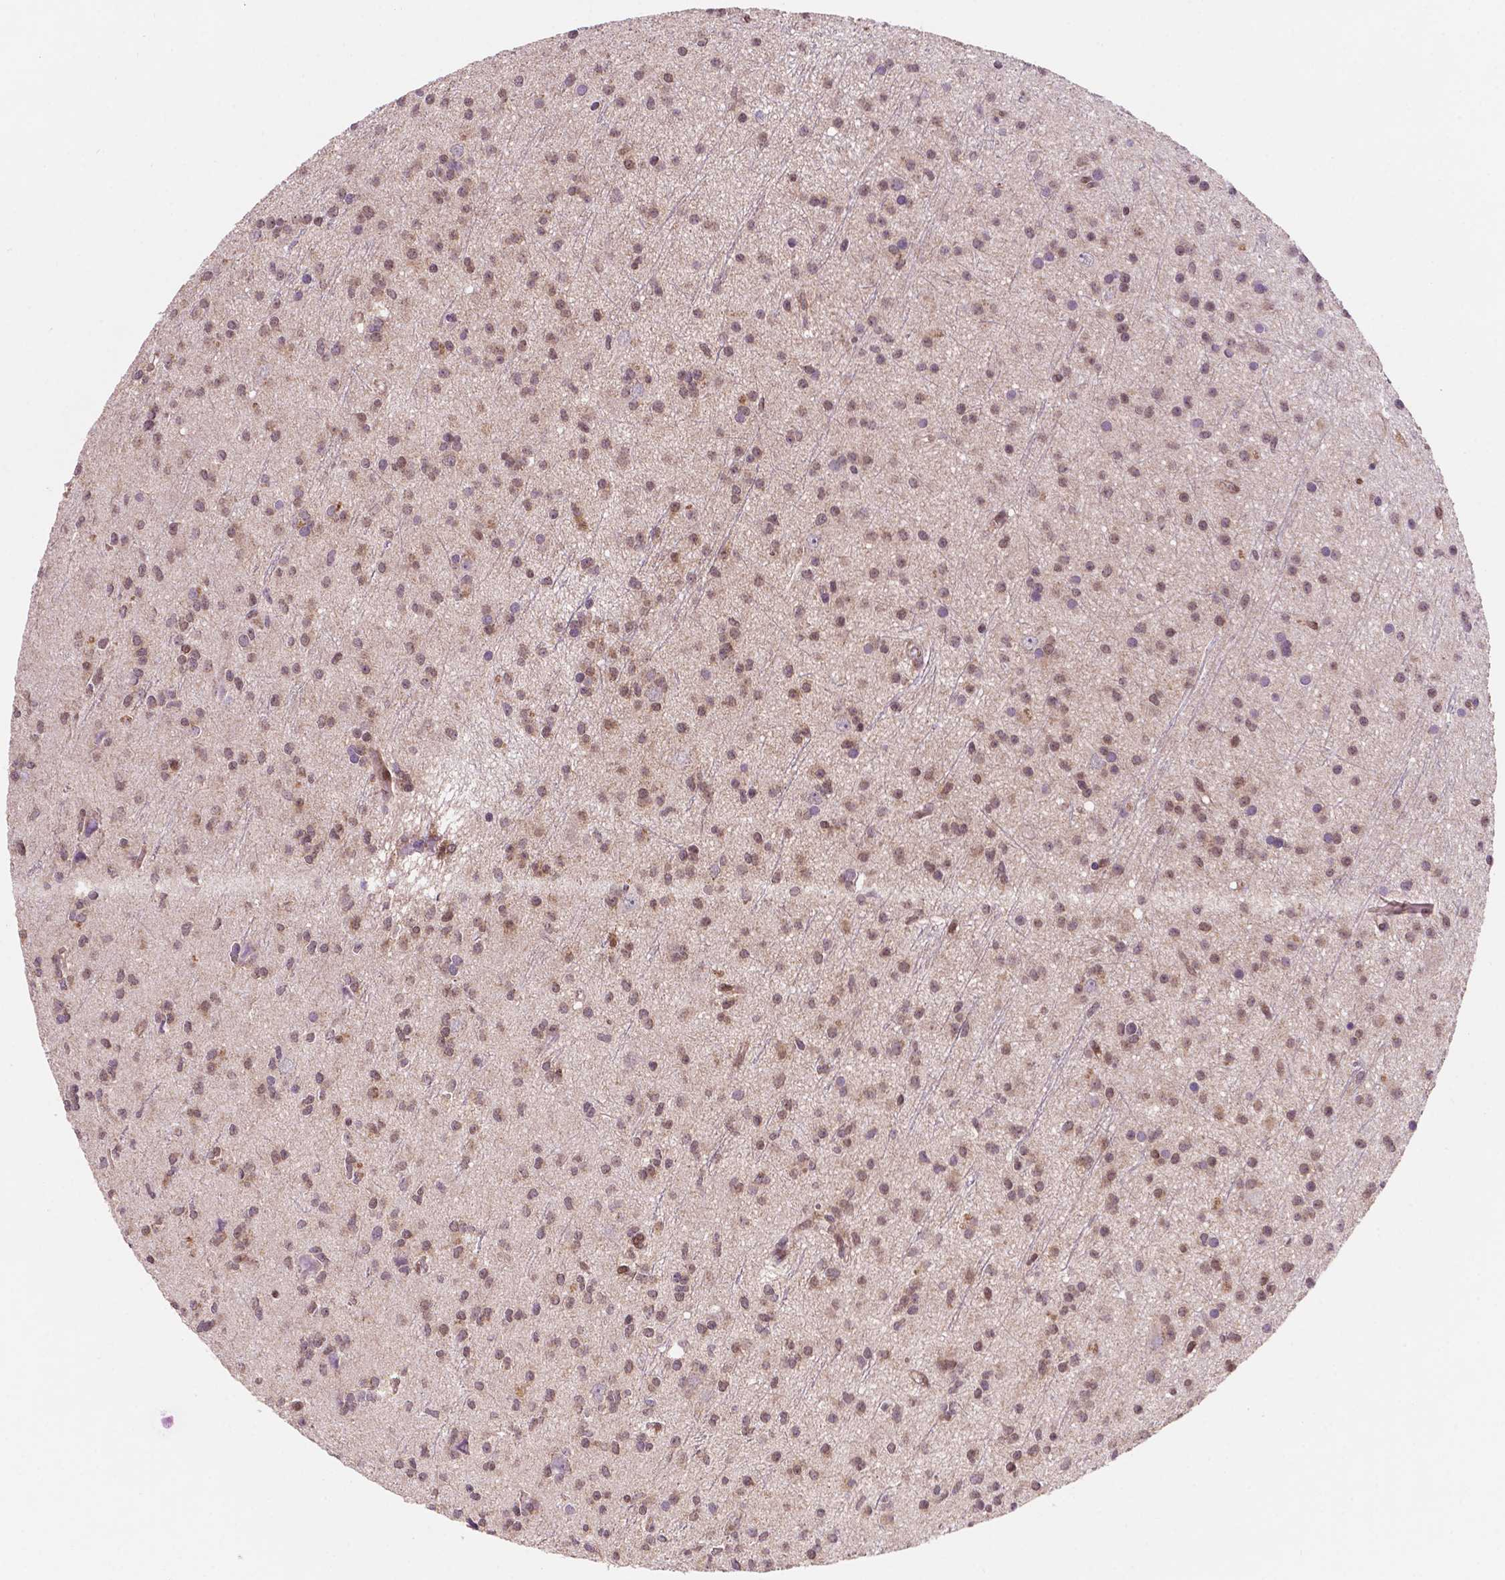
{"staining": {"intensity": "weak", "quantity": ">75%", "location": "cytoplasmic/membranous,nuclear"}, "tissue": "glioma", "cell_type": "Tumor cells", "image_type": "cancer", "snomed": [{"axis": "morphology", "description": "Glioma, malignant, Low grade"}, {"axis": "topography", "description": "Brain"}], "caption": "Glioma stained for a protein (brown) displays weak cytoplasmic/membranous and nuclear positive expression in about >75% of tumor cells.", "gene": "UBE2L6", "patient": {"sex": "male", "age": 27}}